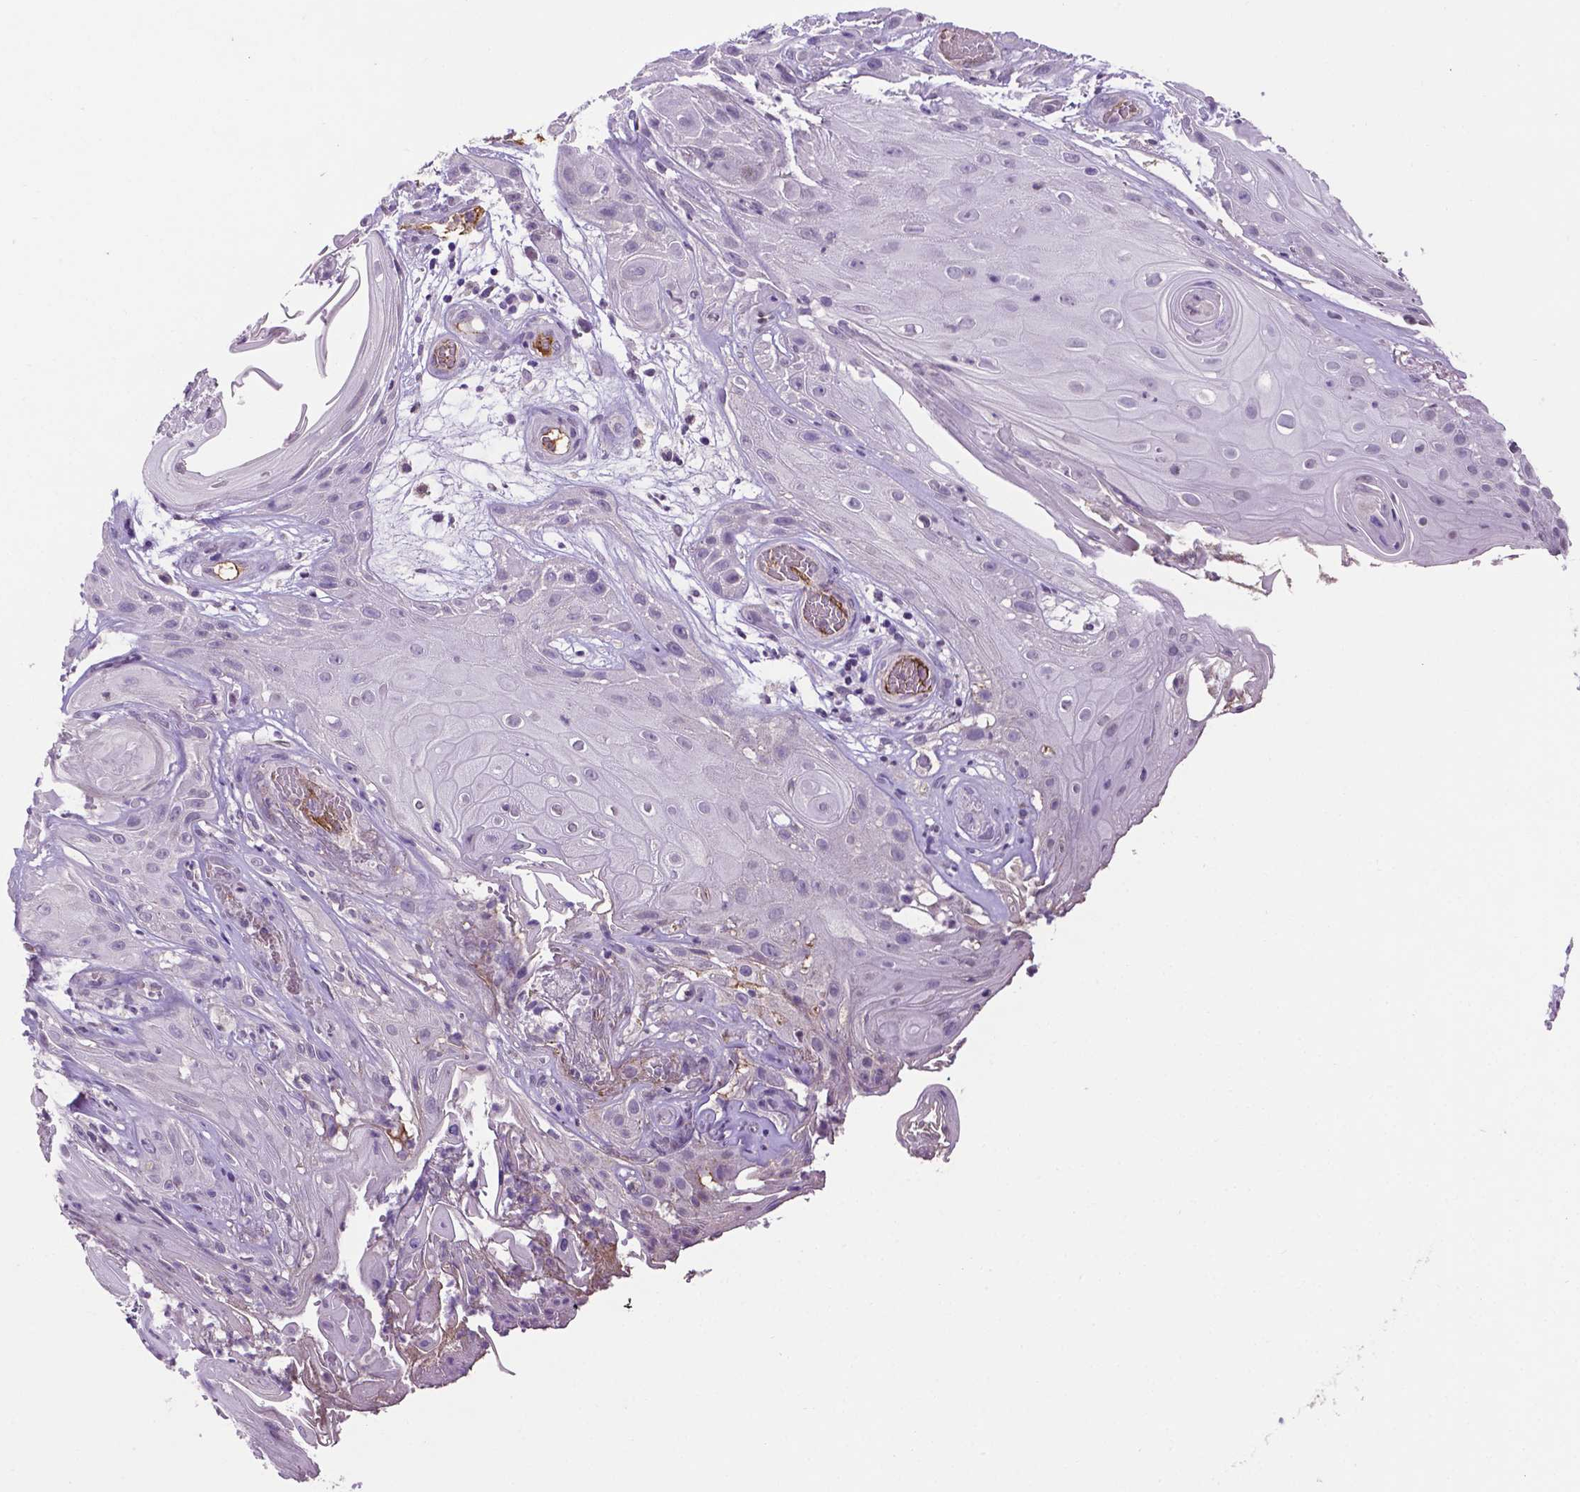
{"staining": {"intensity": "negative", "quantity": "none", "location": "none"}, "tissue": "skin cancer", "cell_type": "Tumor cells", "image_type": "cancer", "snomed": [{"axis": "morphology", "description": "Squamous cell carcinoma, NOS"}, {"axis": "topography", "description": "Skin"}], "caption": "There is no significant positivity in tumor cells of skin cancer.", "gene": "APOE", "patient": {"sex": "male", "age": 62}}